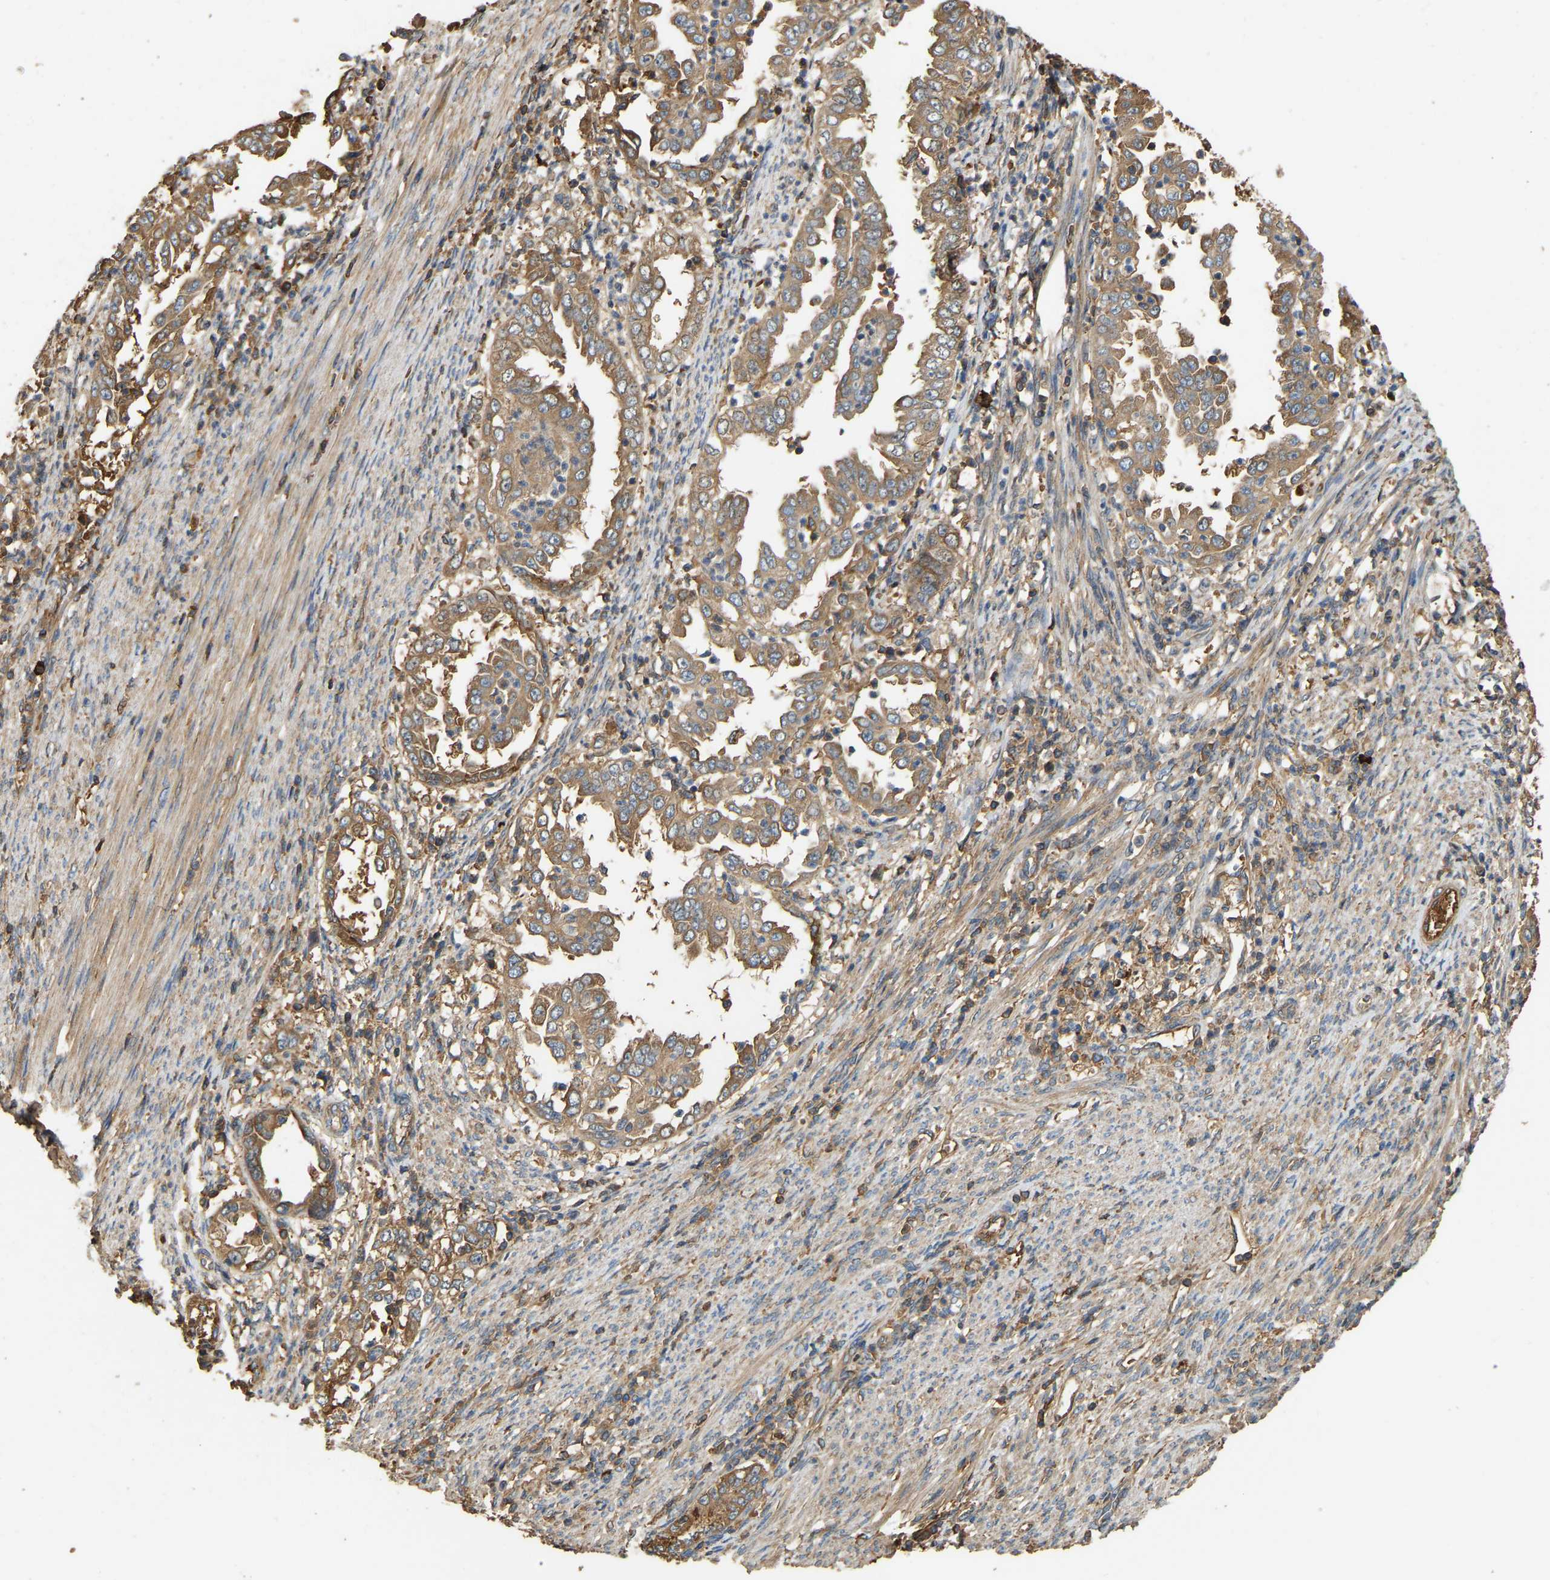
{"staining": {"intensity": "moderate", "quantity": ">75%", "location": "cytoplasmic/membranous"}, "tissue": "endometrial cancer", "cell_type": "Tumor cells", "image_type": "cancer", "snomed": [{"axis": "morphology", "description": "Adenocarcinoma, NOS"}, {"axis": "topography", "description": "Endometrium"}], "caption": "High-power microscopy captured an immunohistochemistry histopathology image of endometrial cancer, revealing moderate cytoplasmic/membranous positivity in approximately >75% of tumor cells.", "gene": "TMEM268", "patient": {"sex": "female", "age": 85}}